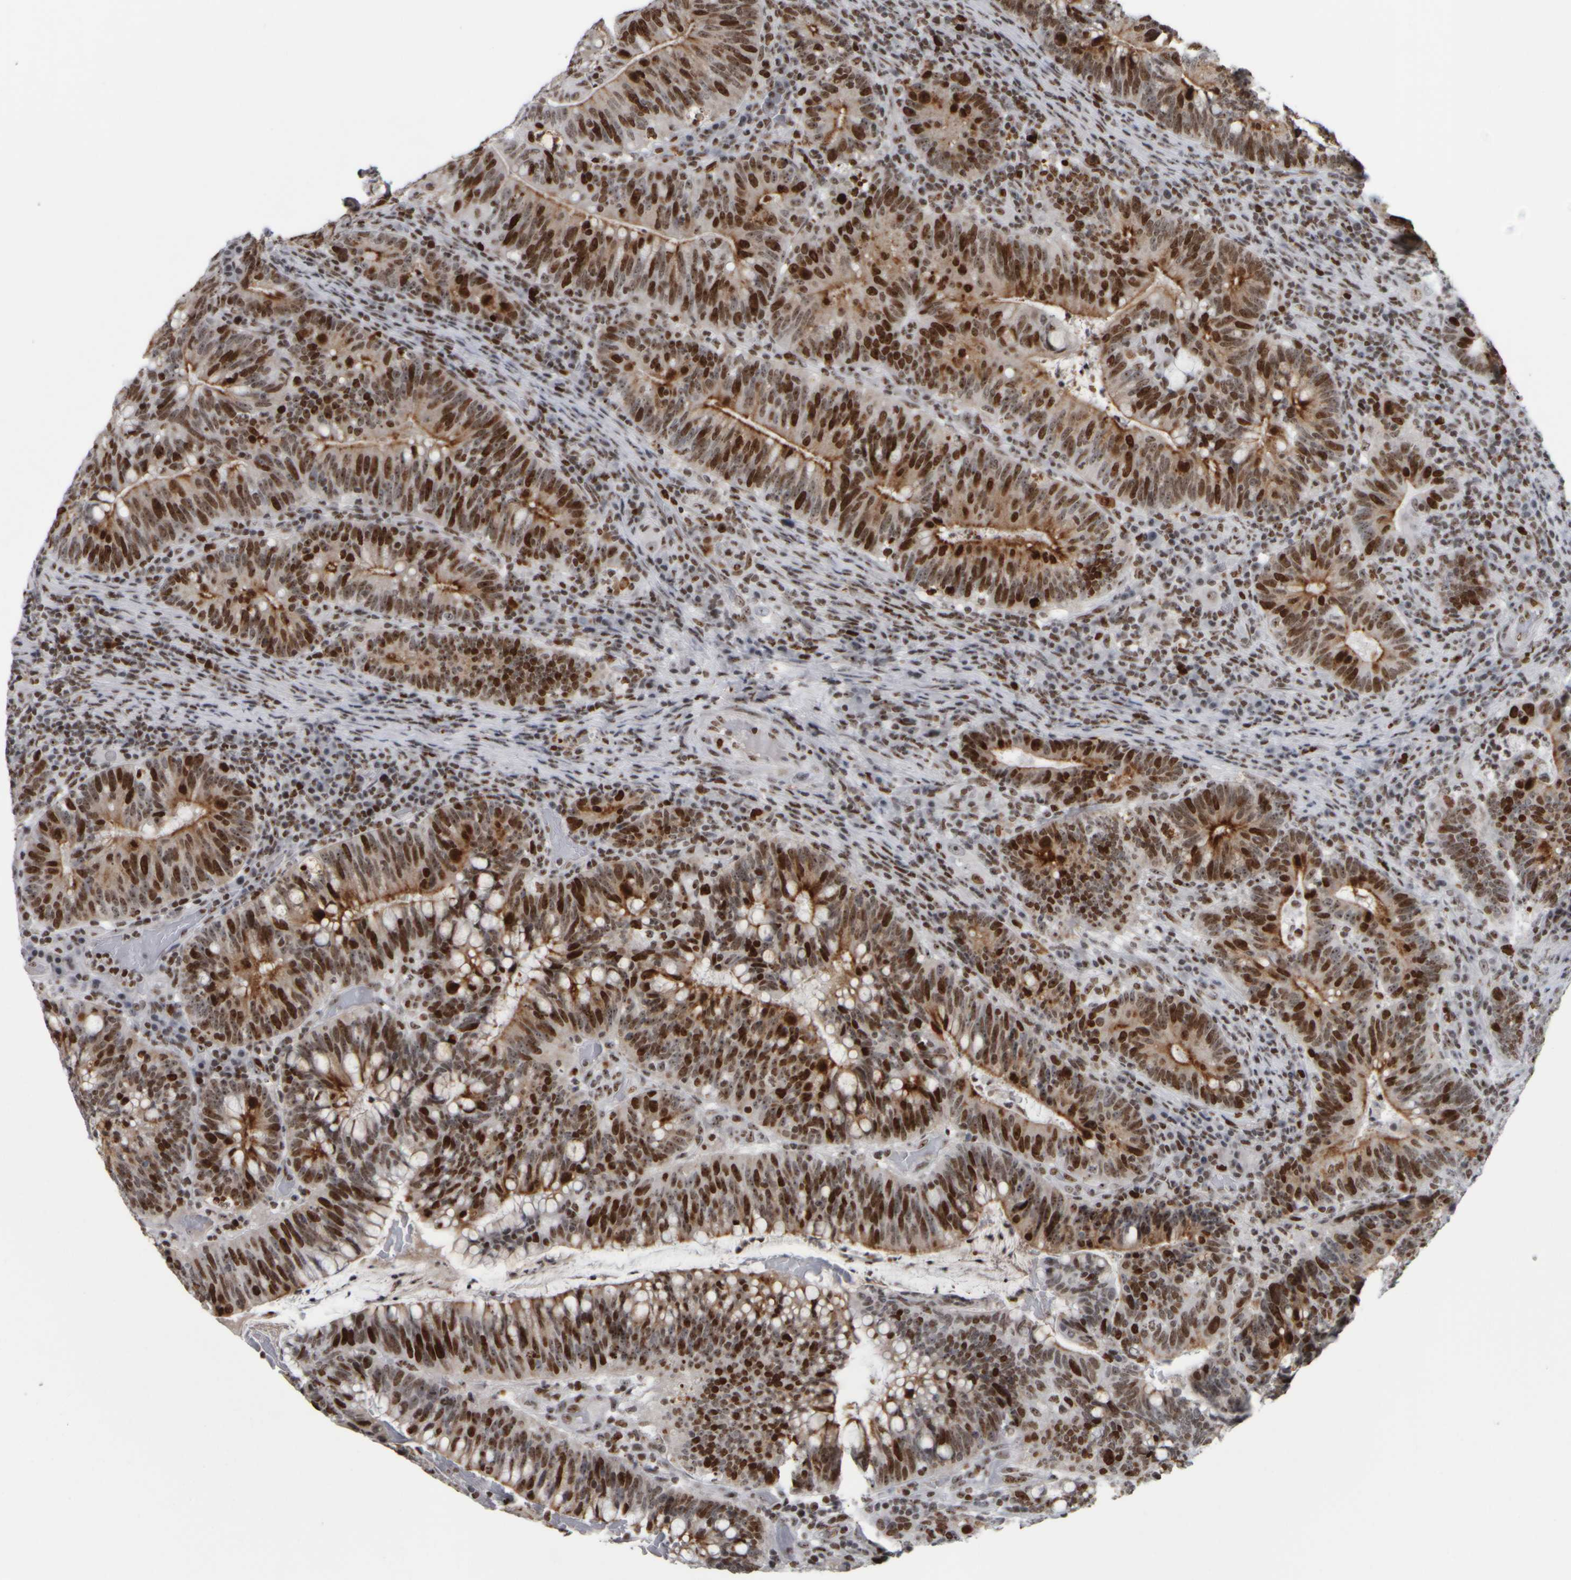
{"staining": {"intensity": "strong", "quantity": ">75%", "location": "cytoplasmic/membranous,nuclear"}, "tissue": "colorectal cancer", "cell_type": "Tumor cells", "image_type": "cancer", "snomed": [{"axis": "morphology", "description": "Adenocarcinoma, NOS"}, {"axis": "topography", "description": "Colon"}], "caption": "Immunohistochemical staining of human colorectal cancer (adenocarcinoma) displays strong cytoplasmic/membranous and nuclear protein staining in about >75% of tumor cells.", "gene": "TOP2B", "patient": {"sex": "female", "age": 66}}